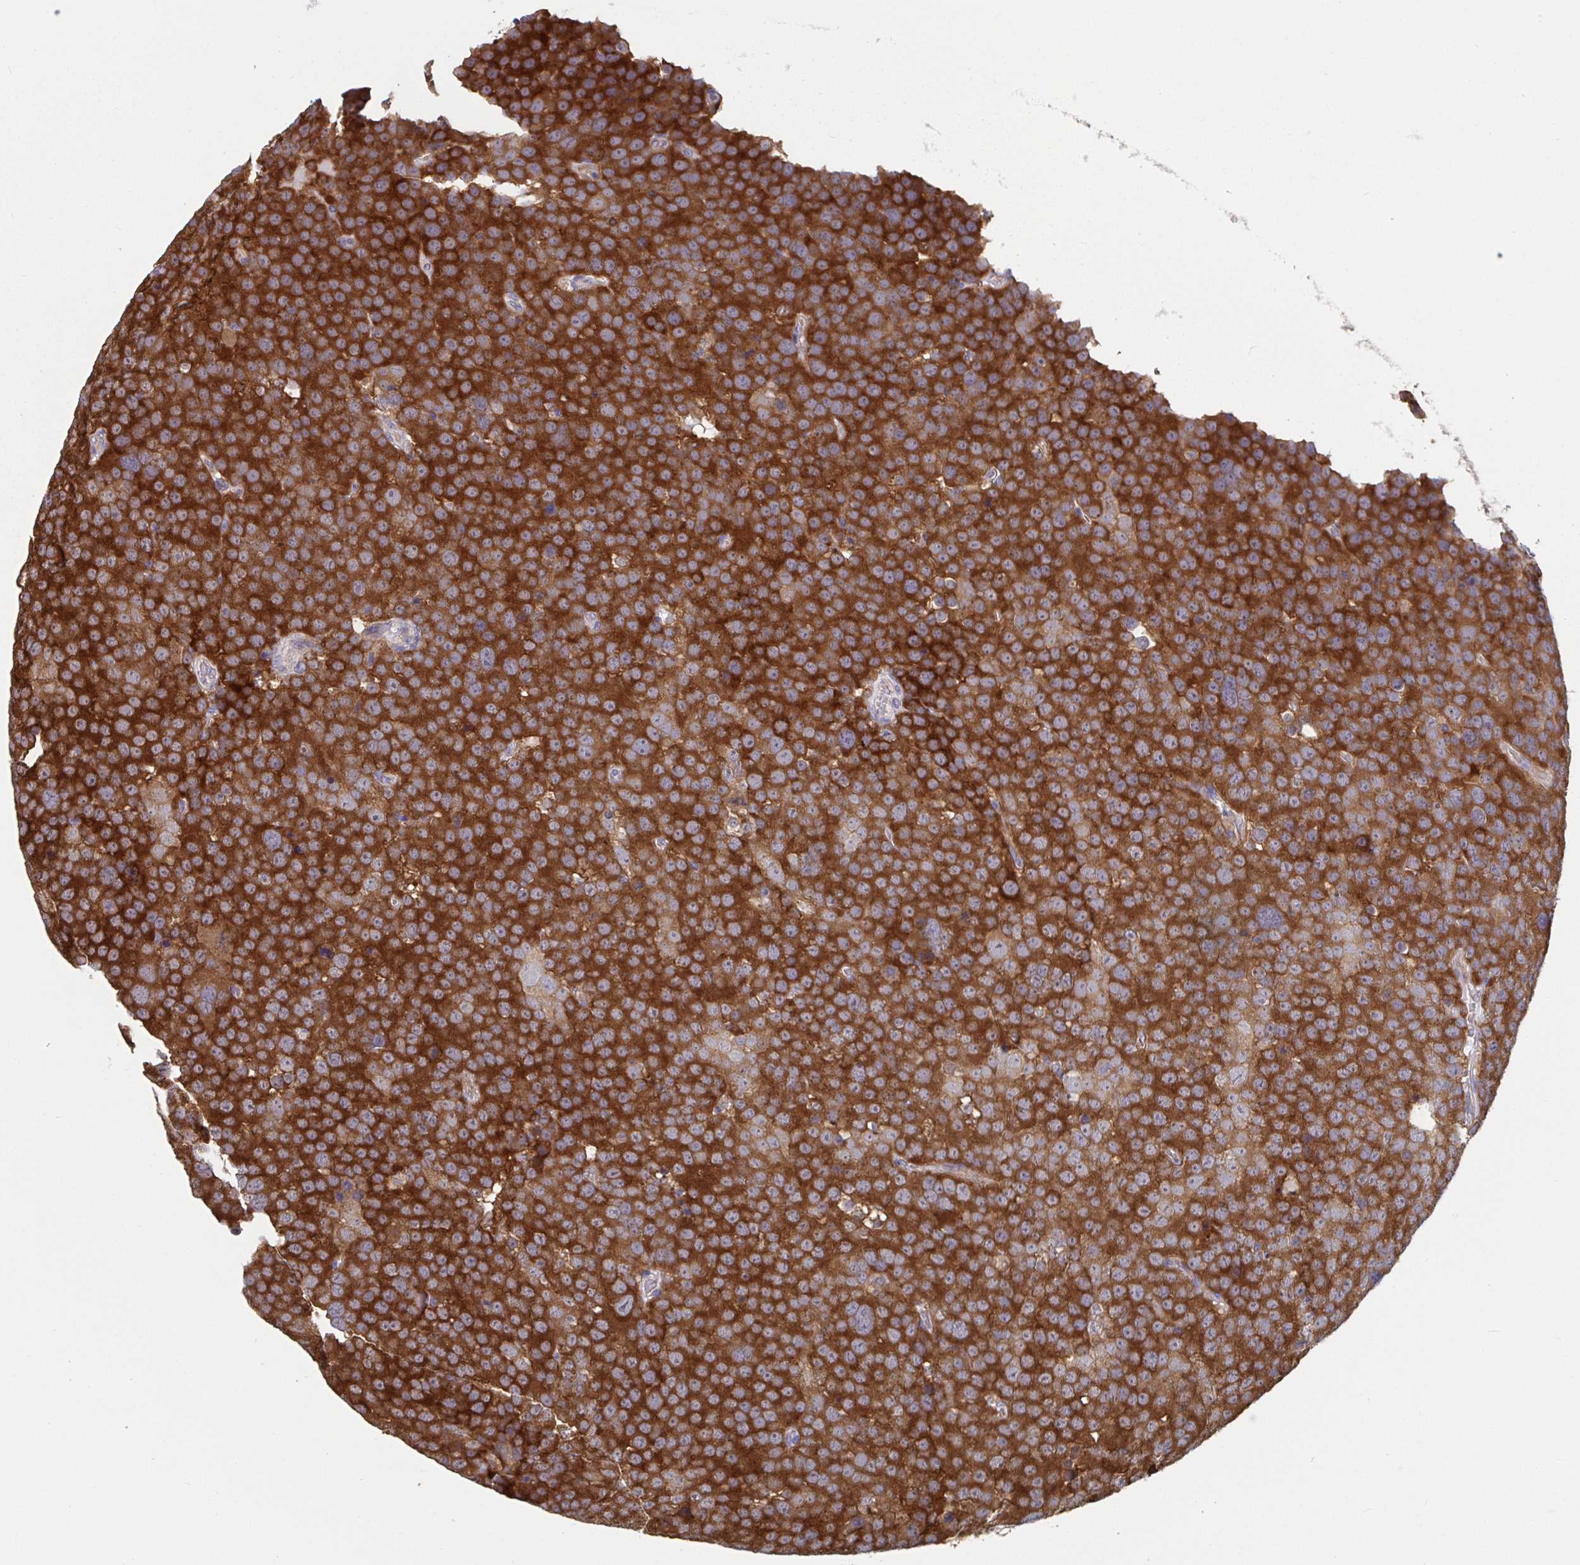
{"staining": {"intensity": "strong", "quantity": ">75%", "location": "cytoplasmic/membranous"}, "tissue": "testis cancer", "cell_type": "Tumor cells", "image_type": "cancer", "snomed": [{"axis": "morphology", "description": "Seminoma, NOS"}, {"axis": "topography", "description": "Testis"}], "caption": "Protein staining reveals strong cytoplasmic/membranous positivity in approximately >75% of tumor cells in testis cancer. (DAB (3,3'-diaminobenzidine) IHC with brightfield microscopy, high magnification).", "gene": "SNX8", "patient": {"sex": "male", "age": 71}}